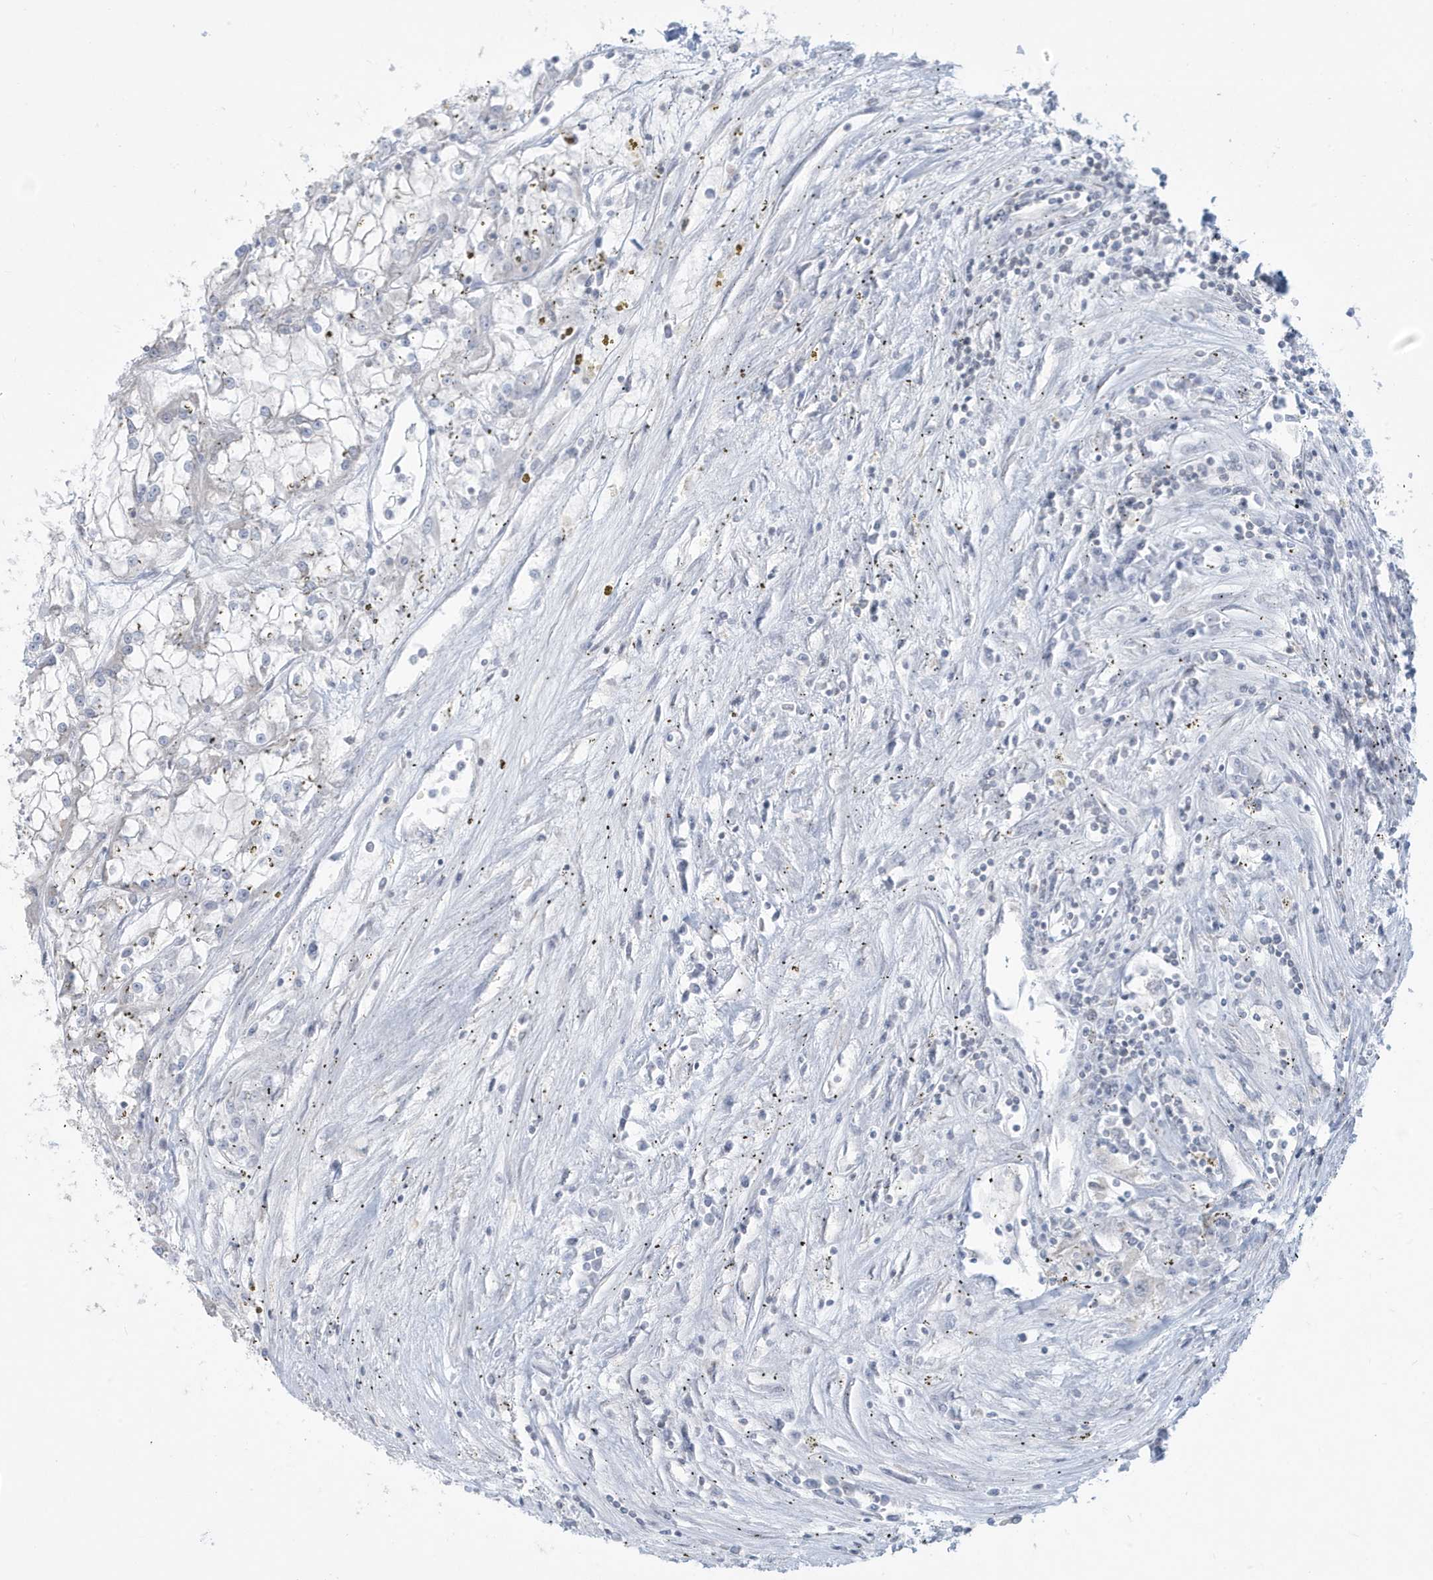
{"staining": {"intensity": "negative", "quantity": "none", "location": "none"}, "tissue": "renal cancer", "cell_type": "Tumor cells", "image_type": "cancer", "snomed": [{"axis": "morphology", "description": "Adenocarcinoma, NOS"}, {"axis": "topography", "description": "Kidney"}], "caption": "IHC micrograph of neoplastic tissue: human renal cancer (adenocarcinoma) stained with DAB (3,3'-diaminobenzidine) reveals no significant protein positivity in tumor cells.", "gene": "SLAMF9", "patient": {"sex": "female", "age": 52}}